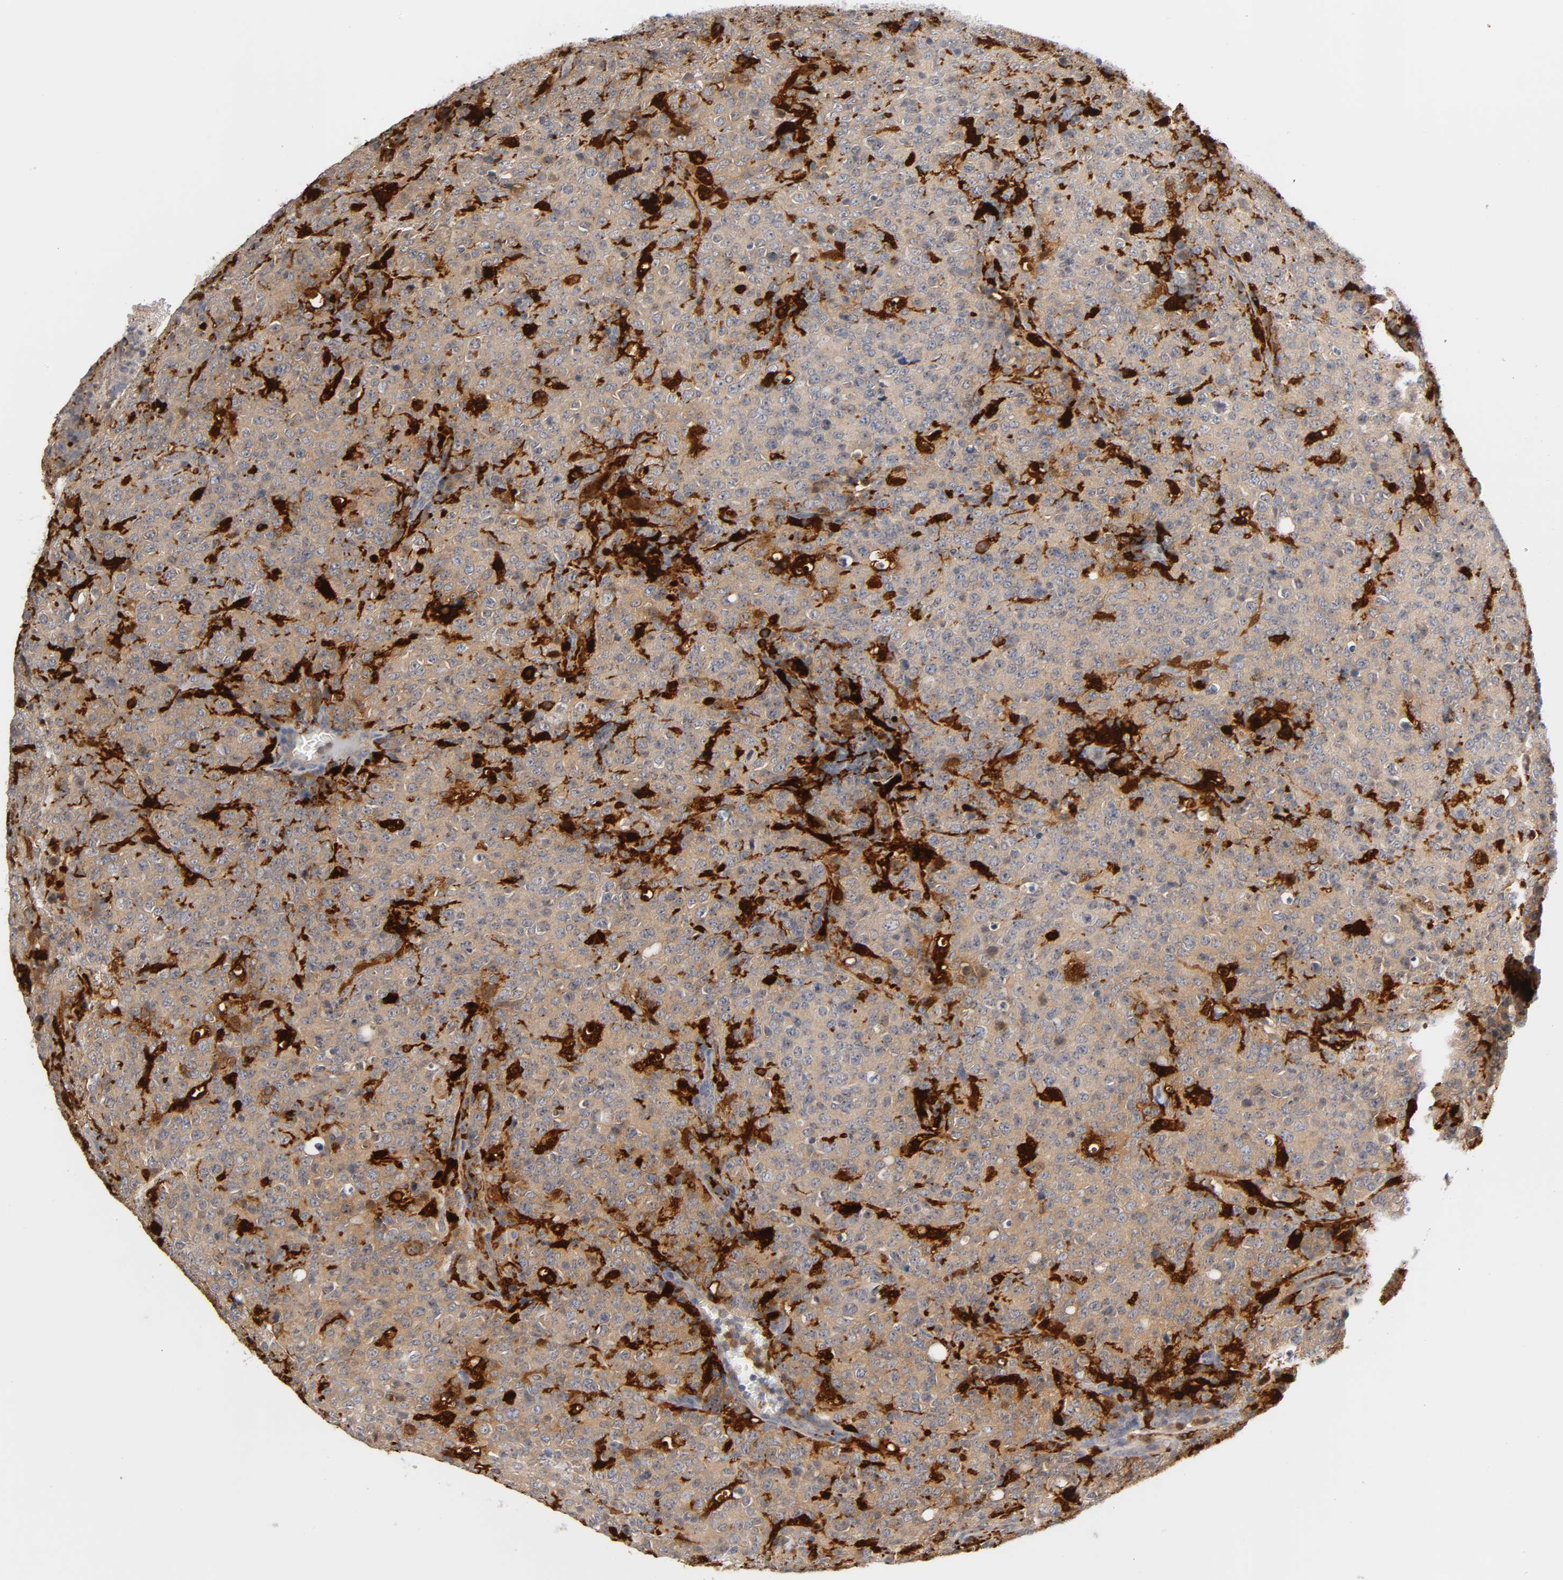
{"staining": {"intensity": "weak", "quantity": ">75%", "location": "cytoplasmic/membranous"}, "tissue": "lymphoma", "cell_type": "Tumor cells", "image_type": "cancer", "snomed": [{"axis": "morphology", "description": "Malignant lymphoma, non-Hodgkin's type, High grade"}, {"axis": "topography", "description": "Tonsil"}], "caption": "A high-resolution photomicrograph shows IHC staining of high-grade malignant lymphoma, non-Hodgkin's type, which reveals weak cytoplasmic/membranous expression in about >75% of tumor cells.", "gene": "IL18", "patient": {"sex": "female", "age": 36}}